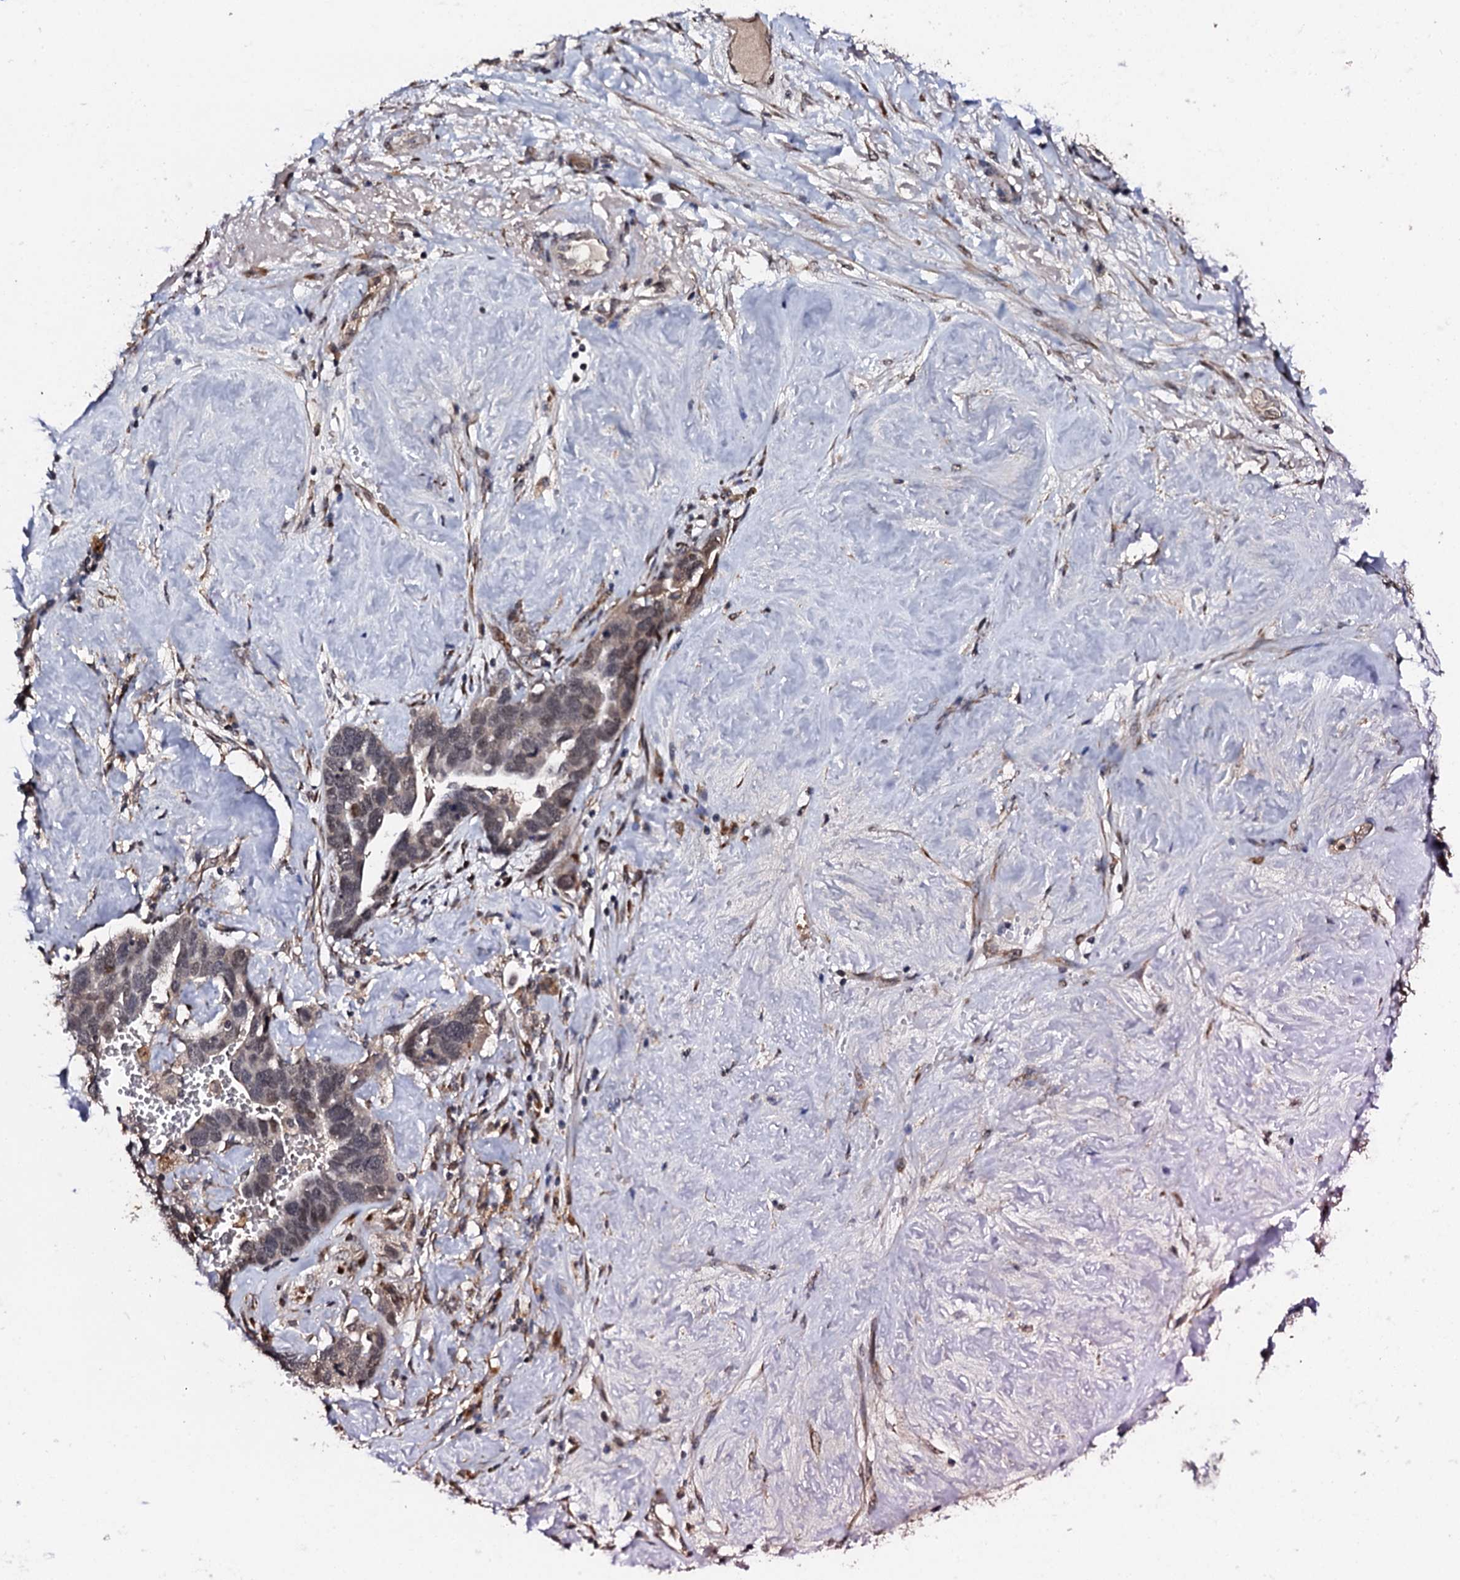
{"staining": {"intensity": "weak", "quantity": "<25%", "location": "nuclear"}, "tissue": "ovarian cancer", "cell_type": "Tumor cells", "image_type": "cancer", "snomed": [{"axis": "morphology", "description": "Cystadenocarcinoma, serous, NOS"}, {"axis": "topography", "description": "Ovary"}], "caption": "Human ovarian serous cystadenocarcinoma stained for a protein using IHC reveals no staining in tumor cells.", "gene": "FAM111A", "patient": {"sex": "female", "age": 54}}